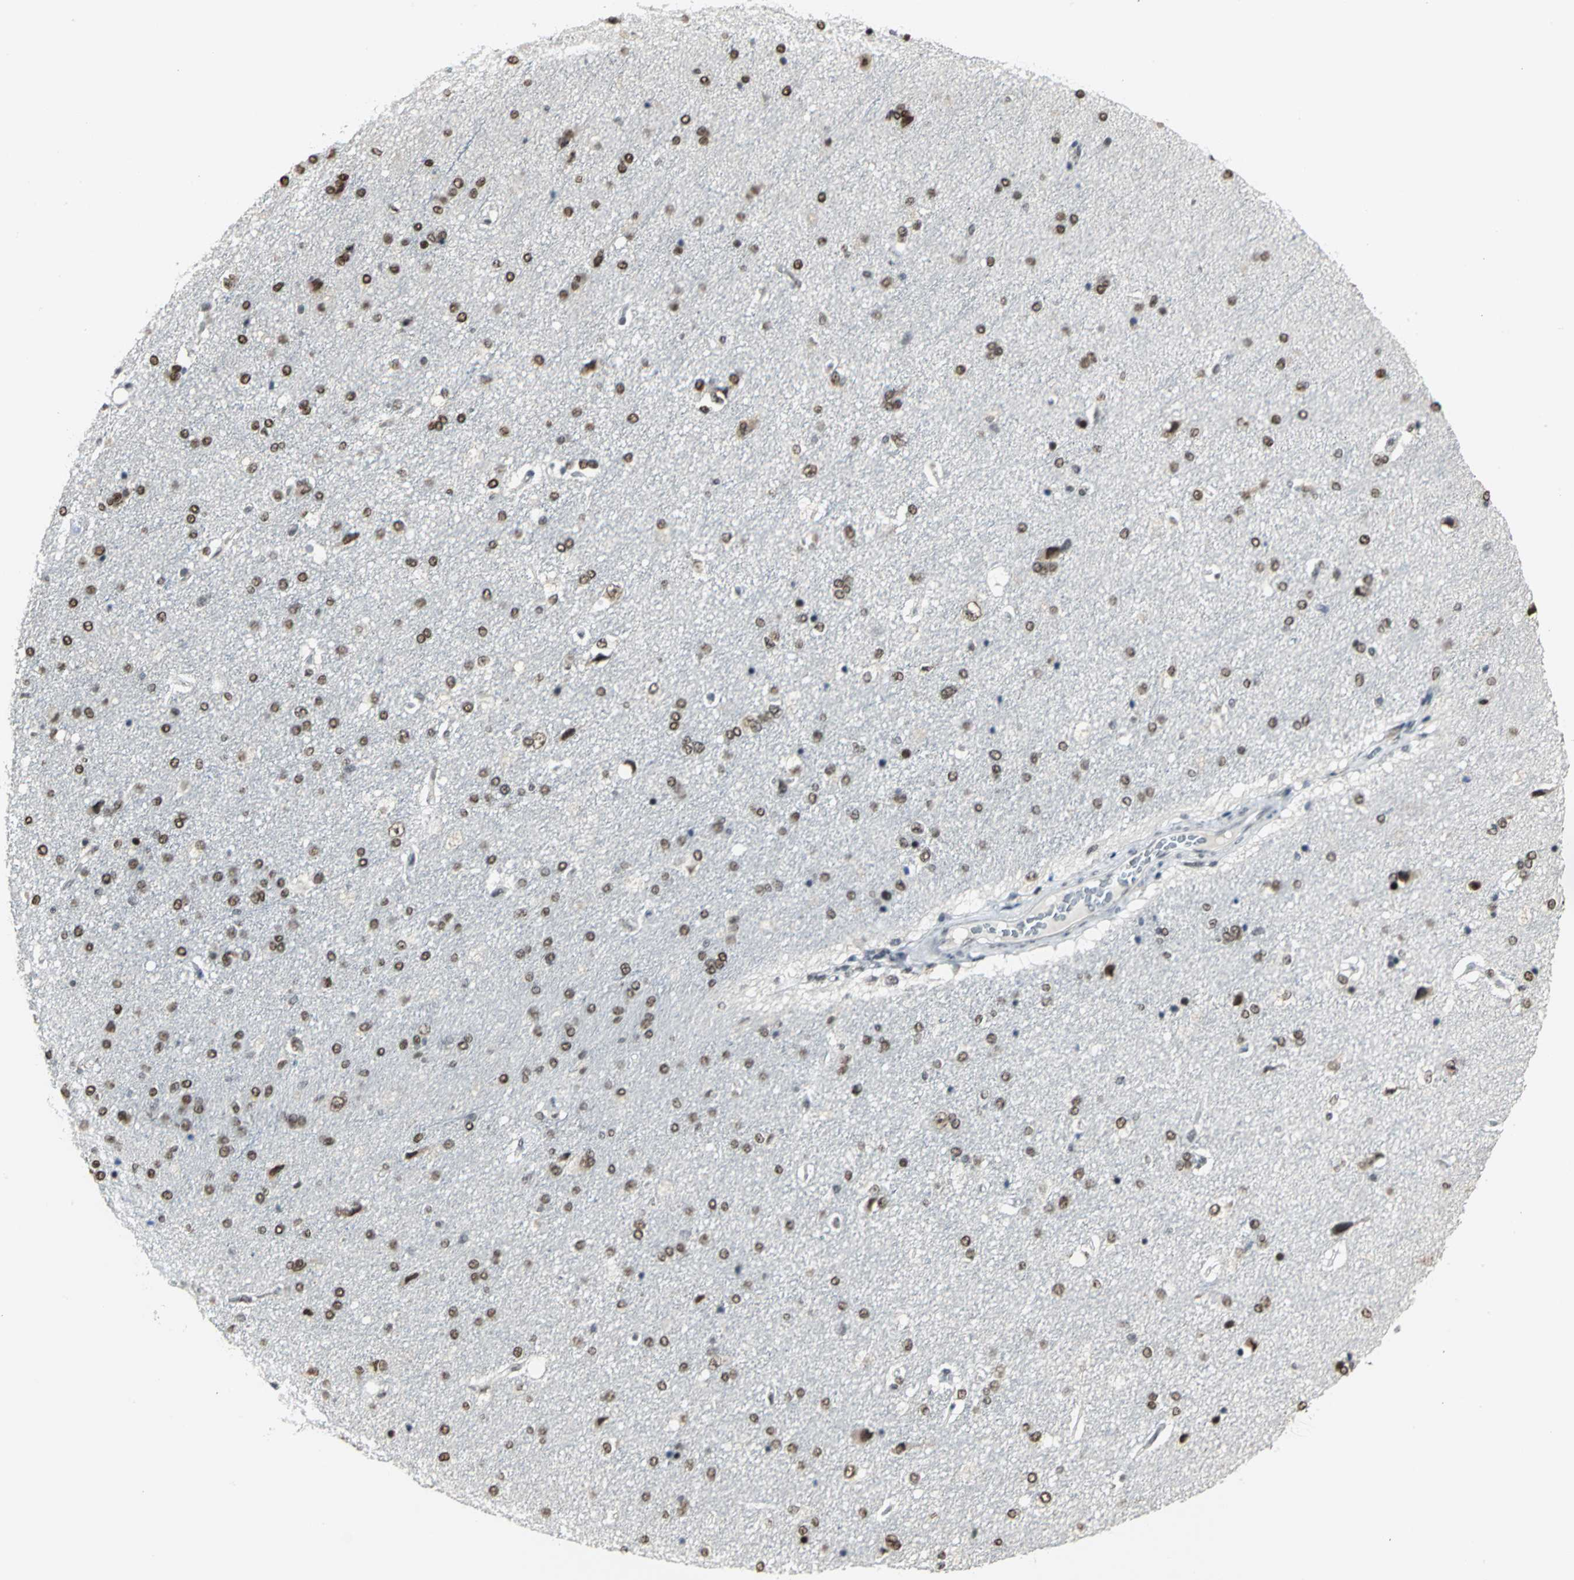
{"staining": {"intensity": "moderate", "quantity": "25%-75%", "location": "nuclear"}, "tissue": "cerebral cortex", "cell_type": "Endothelial cells", "image_type": "normal", "snomed": [{"axis": "morphology", "description": "Normal tissue, NOS"}, {"axis": "topography", "description": "Cerebral cortex"}], "caption": "Immunohistochemistry photomicrograph of unremarkable cerebral cortex: cerebral cortex stained using immunohistochemistry demonstrates medium levels of moderate protein expression localized specifically in the nuclear of endothelial cells, appearing as a nuclear brown color.", "gene": "CCDC88C", "patient": {"sex": "male", "age": 62}}